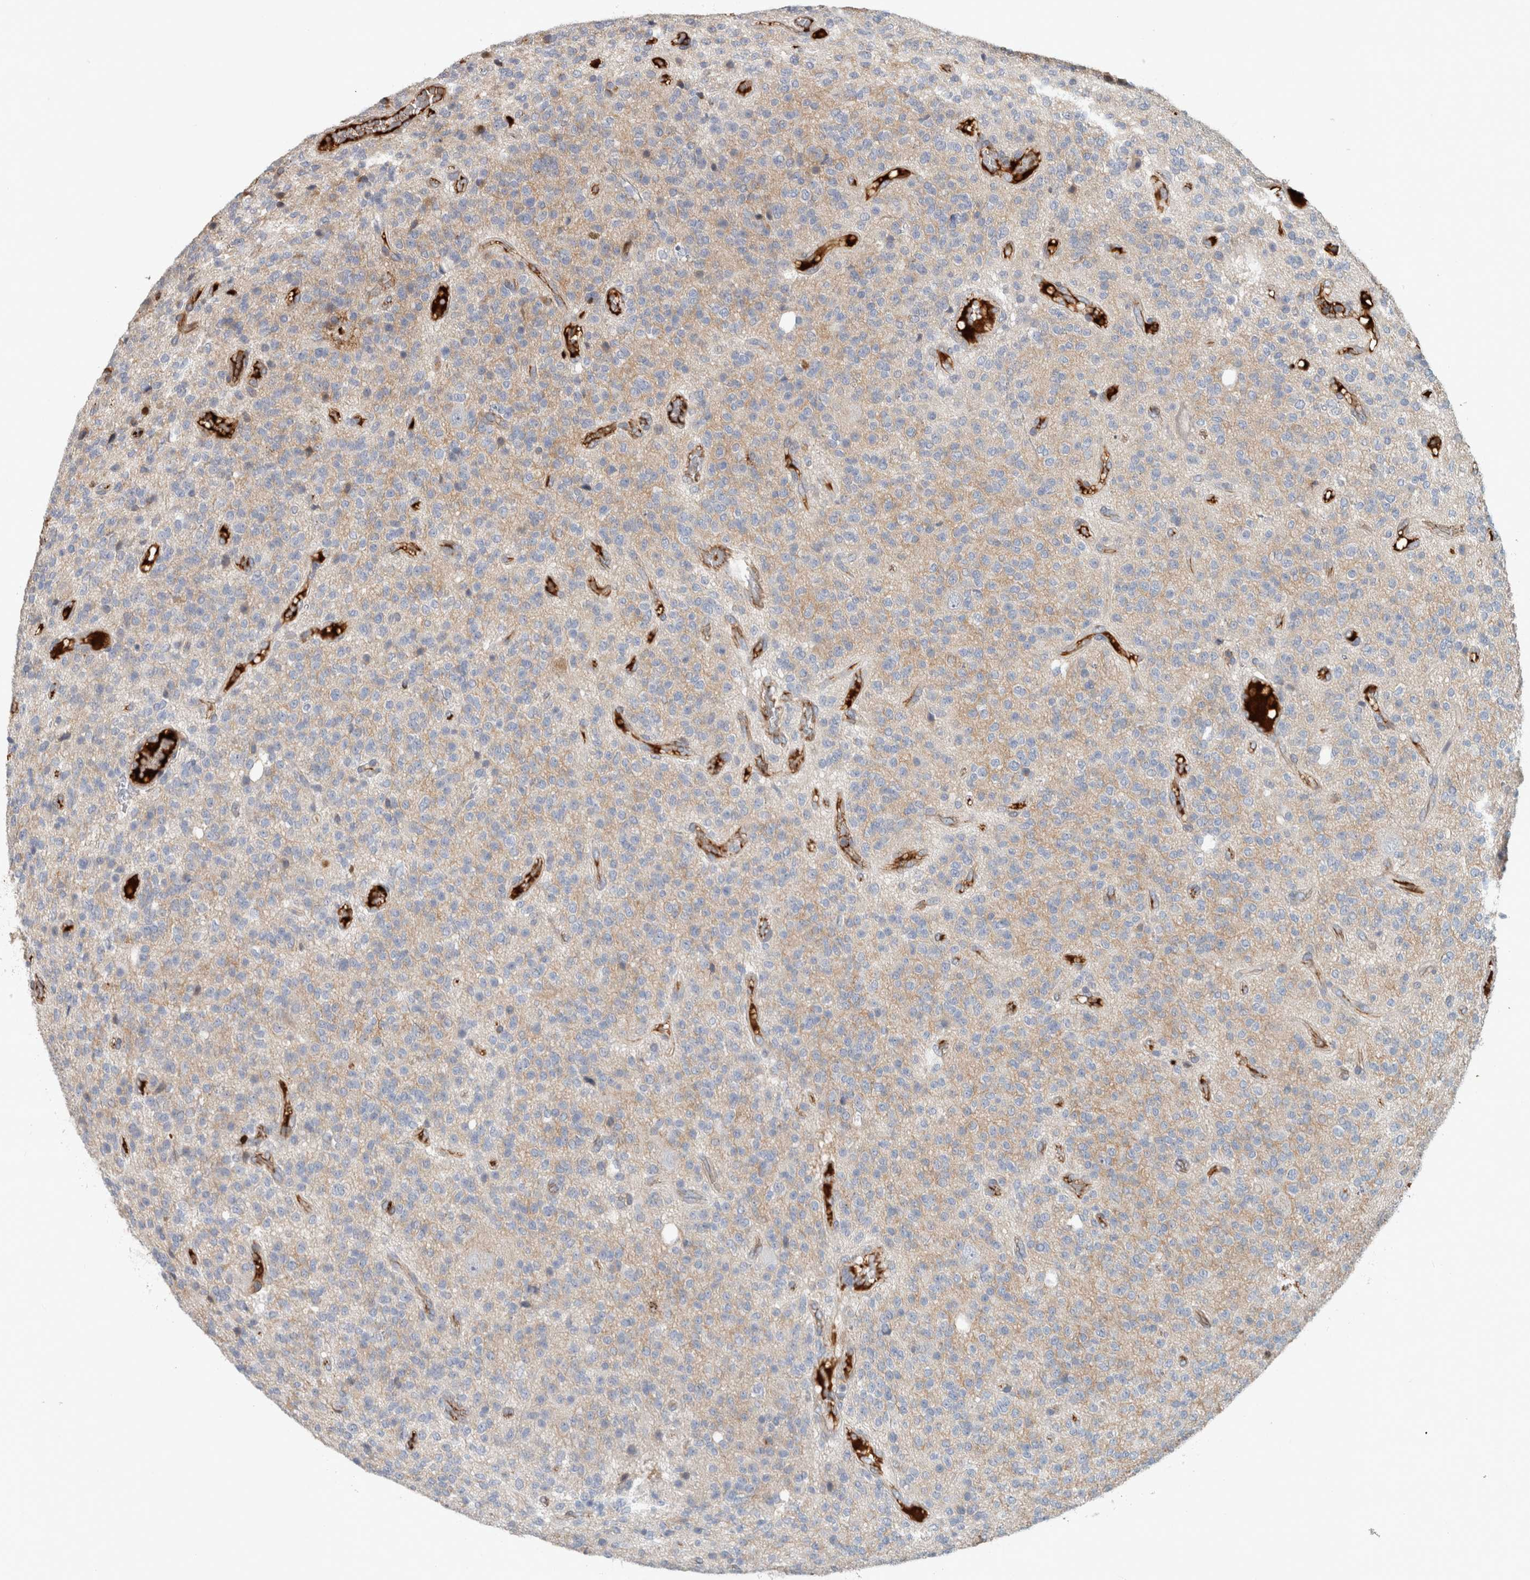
{"staining": {"intensity": "negative", "quantity": "none", "location": "none"}, "tissue": "glioma", "cell_type": "Tumor cells", "image_type": "cancer", "snomed": [{"axis": "morphology", "description": "Glioma, malignant, High grade"}, {"axis": "topography", "description": "Brain"}], "caption": "Immunohistochemistry (IHC) photomicrograph of glioma stained for a protein (brown), which reveals no positivity in tumor cells. The staining is performed using DAB brown chromogen with nuclei counter-stained in using hematoxylin.", "gene": "FN1", "patient": {"sex": "male", "age": 34}}